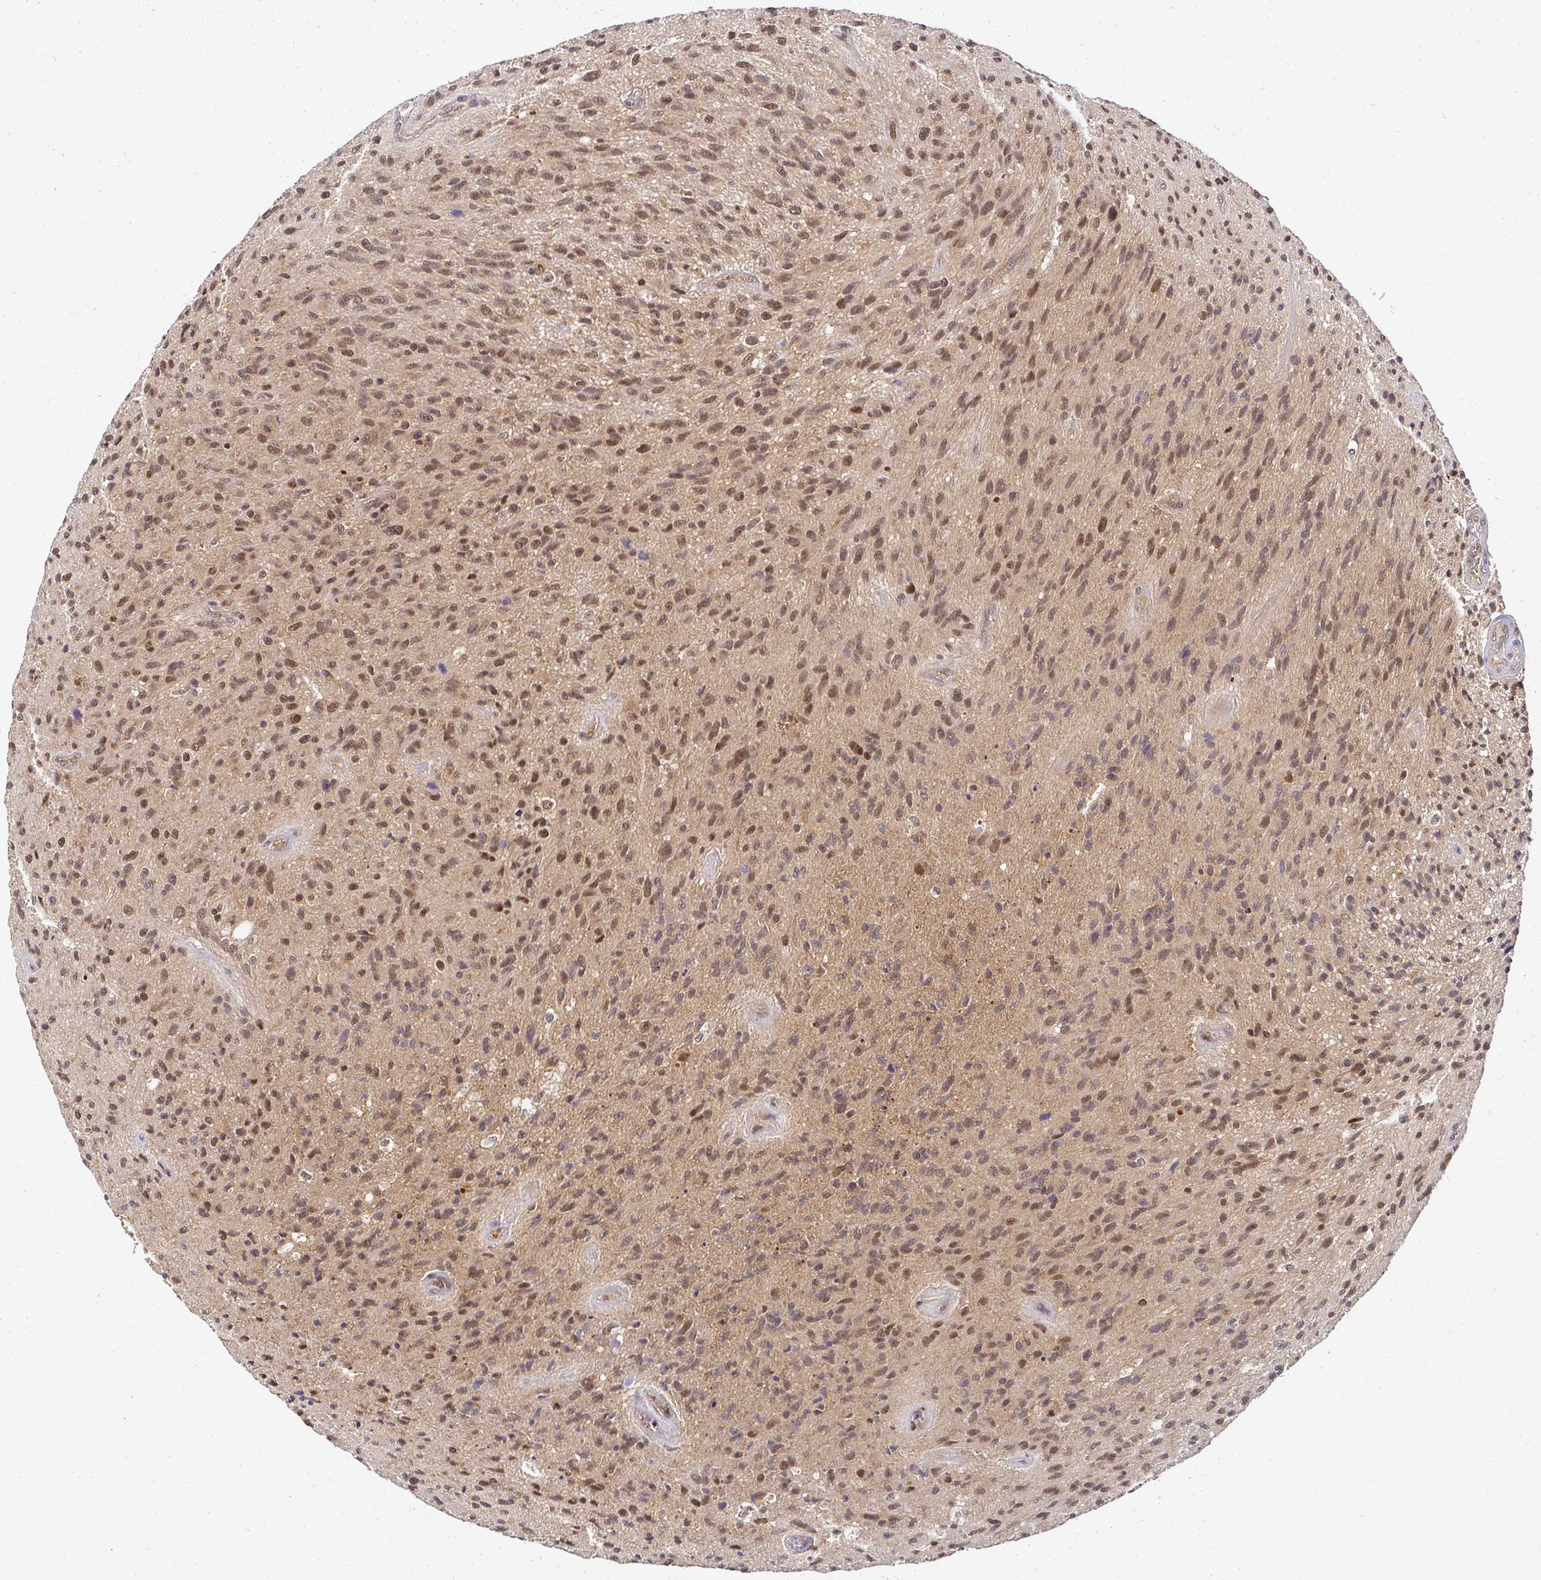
{"staining": {"intensity": "moderate", "quantity": ">75%", "location": "nuclear"}, "tissue": "glioma", "cell_type": "Tumor cells", "image_type": "cancer", "snomed": [{"axis": "morphology", "description": "Glioma, malignant, High grade"}, {"axis": "topography", "description": "Brain"}], "caption": "High-magnification brightfield microscopy of glioma stained with DAB (brown) and counterstained with hematoxylin (blue). tumor cells exhibit moderate nuclear expression is present in about>75% of cells. (DAB (3,3'-diaminobenzidine) IHC with brightfield microscopy, high magnification).", "gene": "PSMA4", "patient": {"sex": "male", "age": 54}}